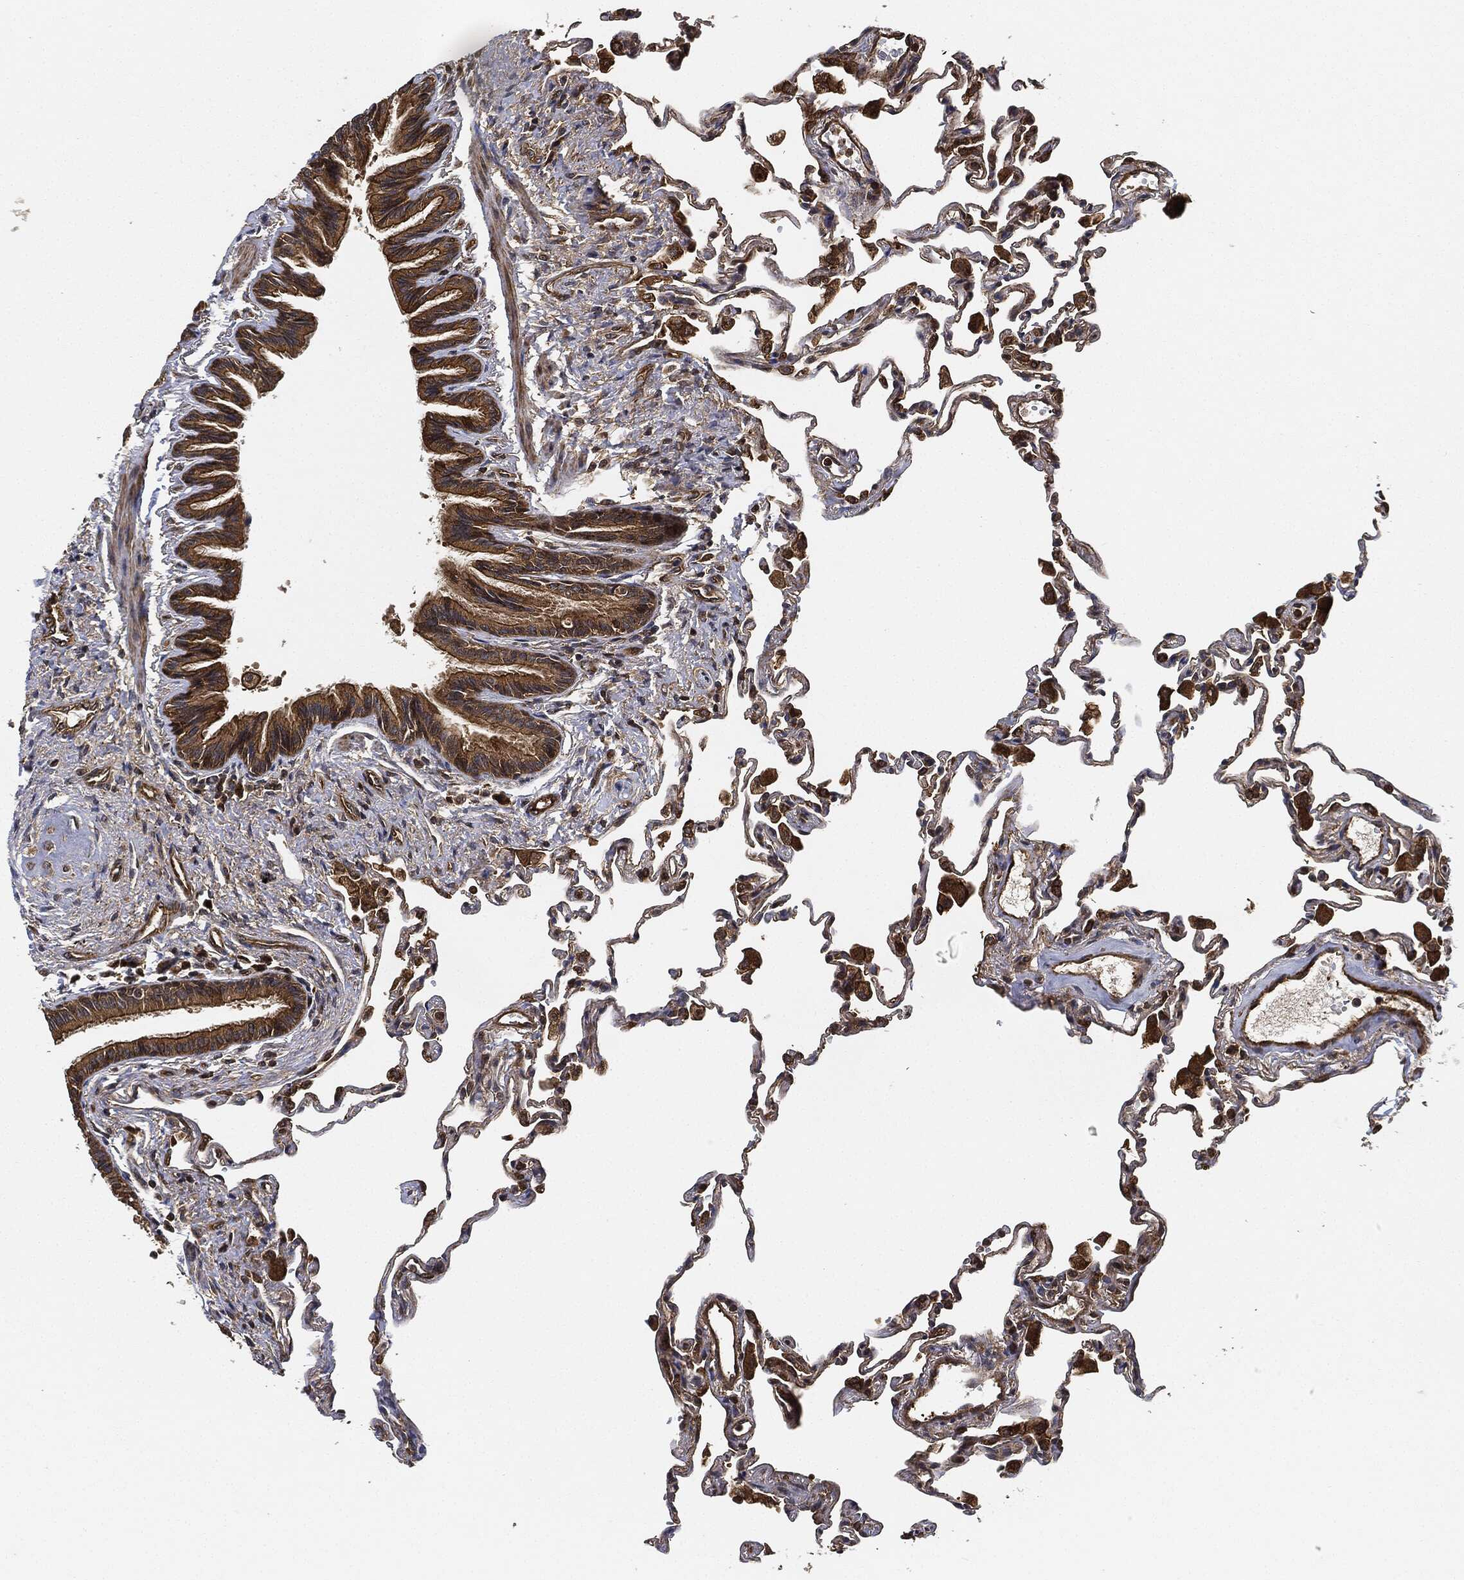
{"staining": {"intensity": "moderate", "quantity": "25%-75%", "location": "cytoplasmic/membranous"}, "tissue": "lung", "cell_type": "Alveolar cells", "image_type": "normal", "snomed": [{"axis": "morphology", "description": "Normal tissue, NOS"}, {"axis": "topography", "description": "Lung"}], "caption": "Protein analysis of benign lung reveals moderate cytoplasmic/membranous expression in about 25%-75% of alveolar cells. The staining is performed using DAB (3,3'-diaminobenzidine) brown chromogen to label protein expression. The nuclei are counter-stained blue using hematoxylin.", "gene": "CEP290", "patient": {"sex": "female", "age": 57}}